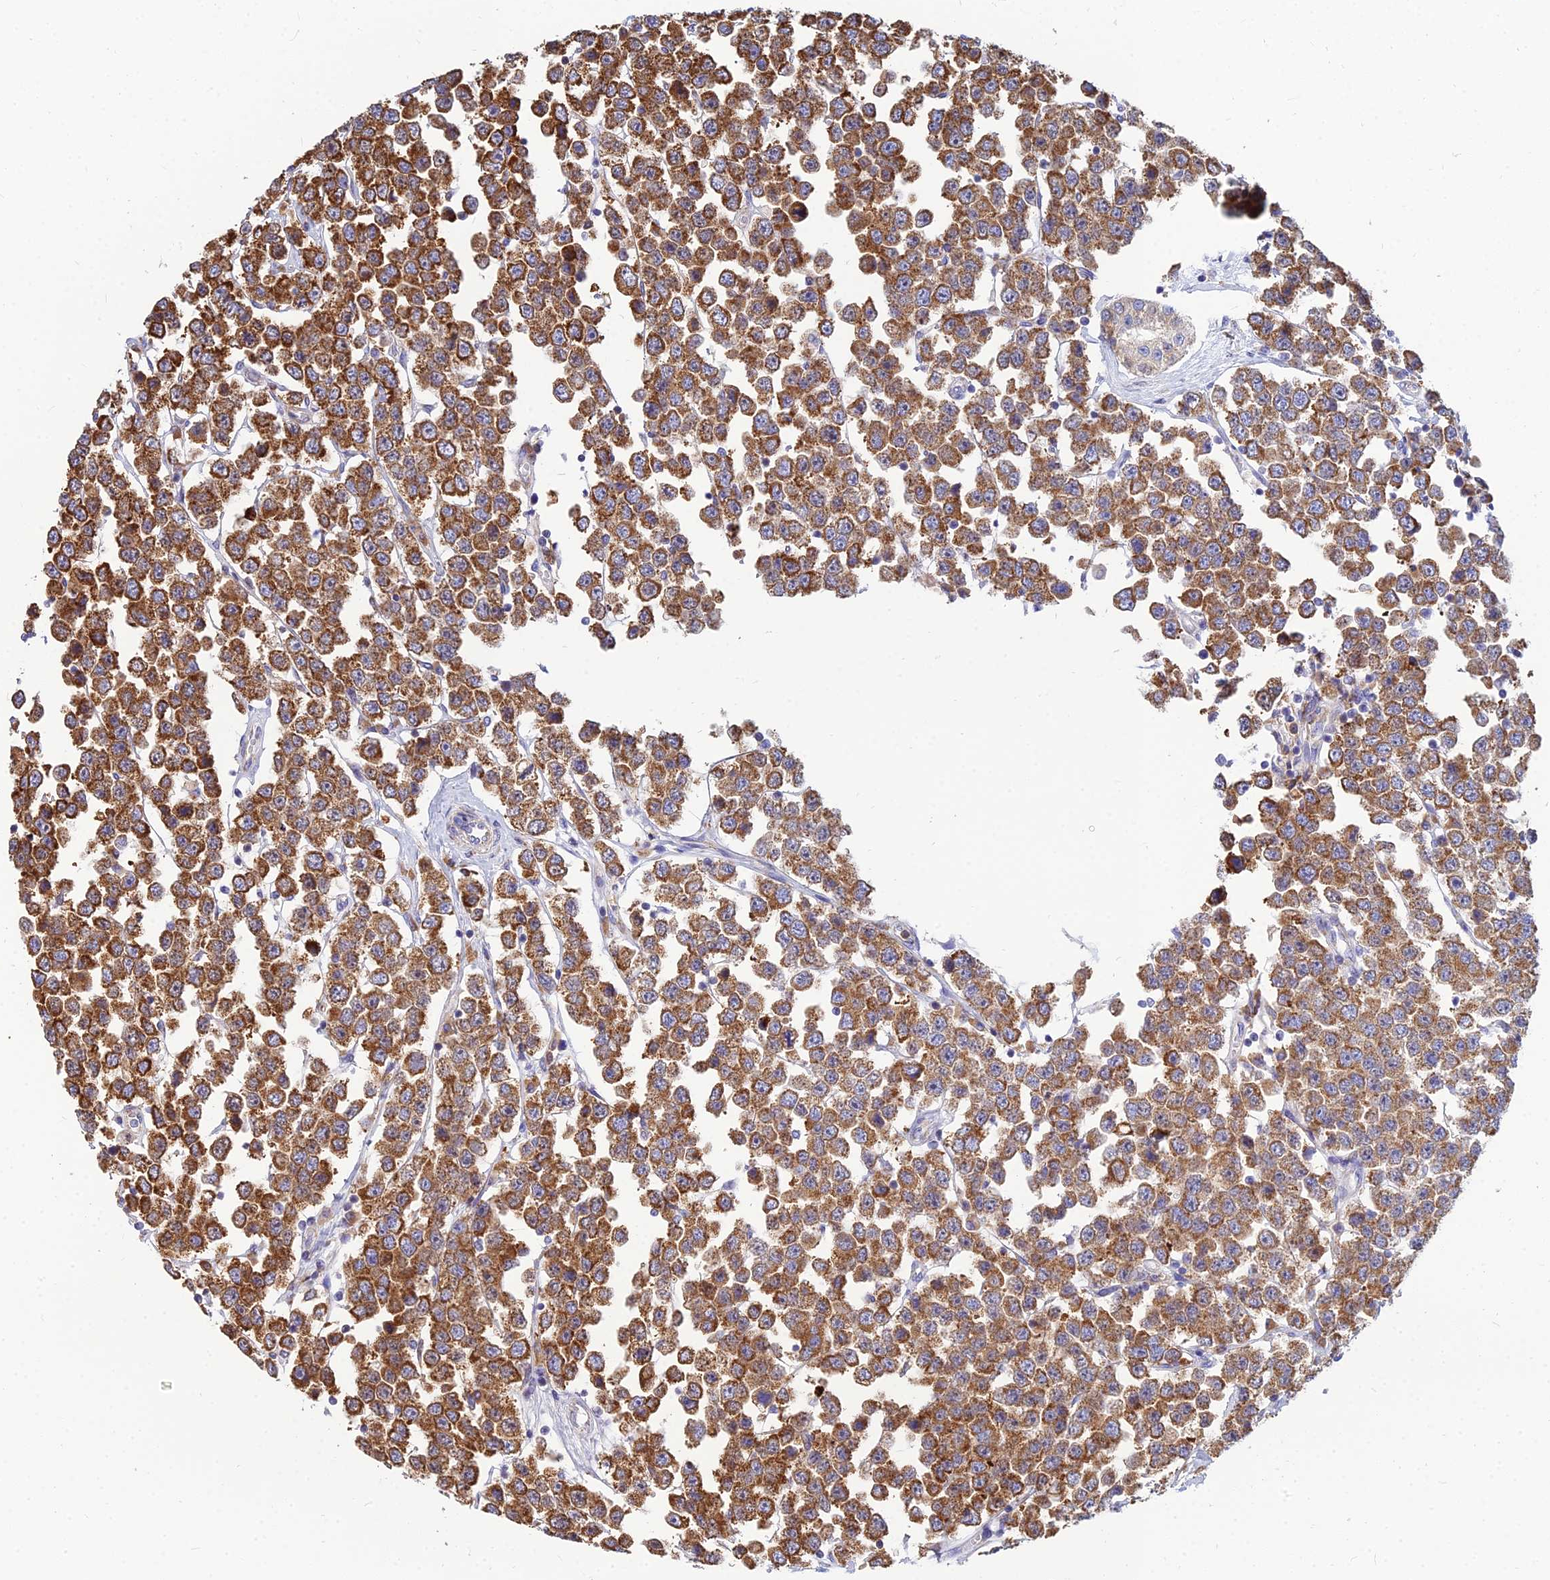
{"staining": {"intensity": "moderate", "quantity": ">75%", "location": "cytoplasmic/membranous"}, "tissue": "testis cancer", "cell_type": "Tumor cells", "image_type": "cancer", "snomed": [{"axis": "morphology", "description": "Seminoma, NOS"}, {"axis": "topography", "description": "Testis"}], "caption": "Testis cancer tissue demonstrates moderate cytoplasmic/membranous positivity in approximately >75% of tumor cells", "gene": "CCT6B", "patient": {"sex": "male", "age": 28}}